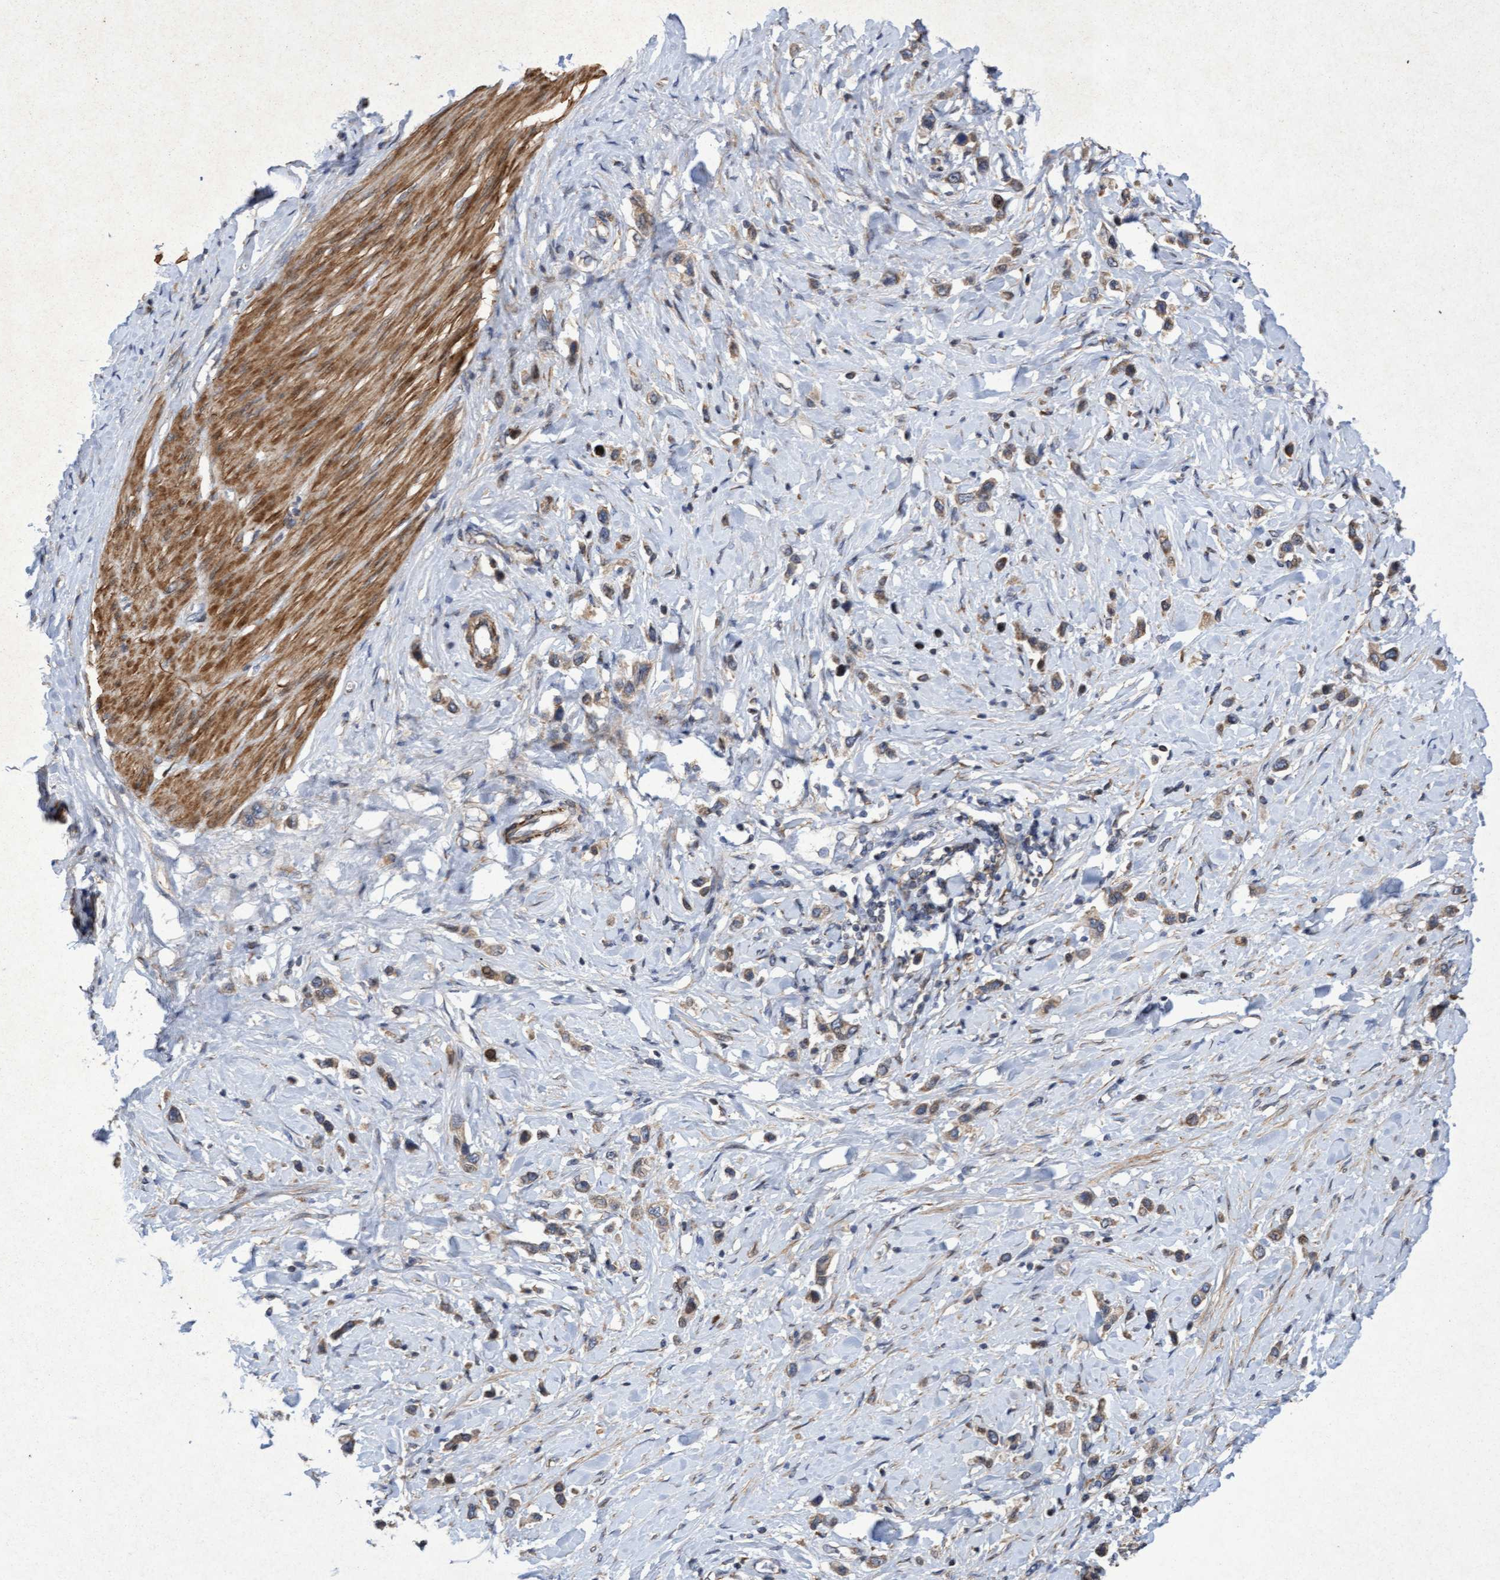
{"staining": {"intensity": "moderate", "quantity": ">75%", "location": "cytoplasmic/membranous"}, "tissue": "stomach cancer", "cell_type": "Tumor cells", "image_type": "cancer", "snomed": [{"axis": "morphology", "description": "Adenocarcinoma, NOS"}, {"axis": "topography", "description": "Stomach"}], "caption": "Moderate cytoplasmic/membranous staining for a protein is present in approximately >75% of tumor cells of stomach adenocarcinoma using immunohistochemistry.", "gene": "ELP5", "patient": {"sex": "female", "age": 65}}